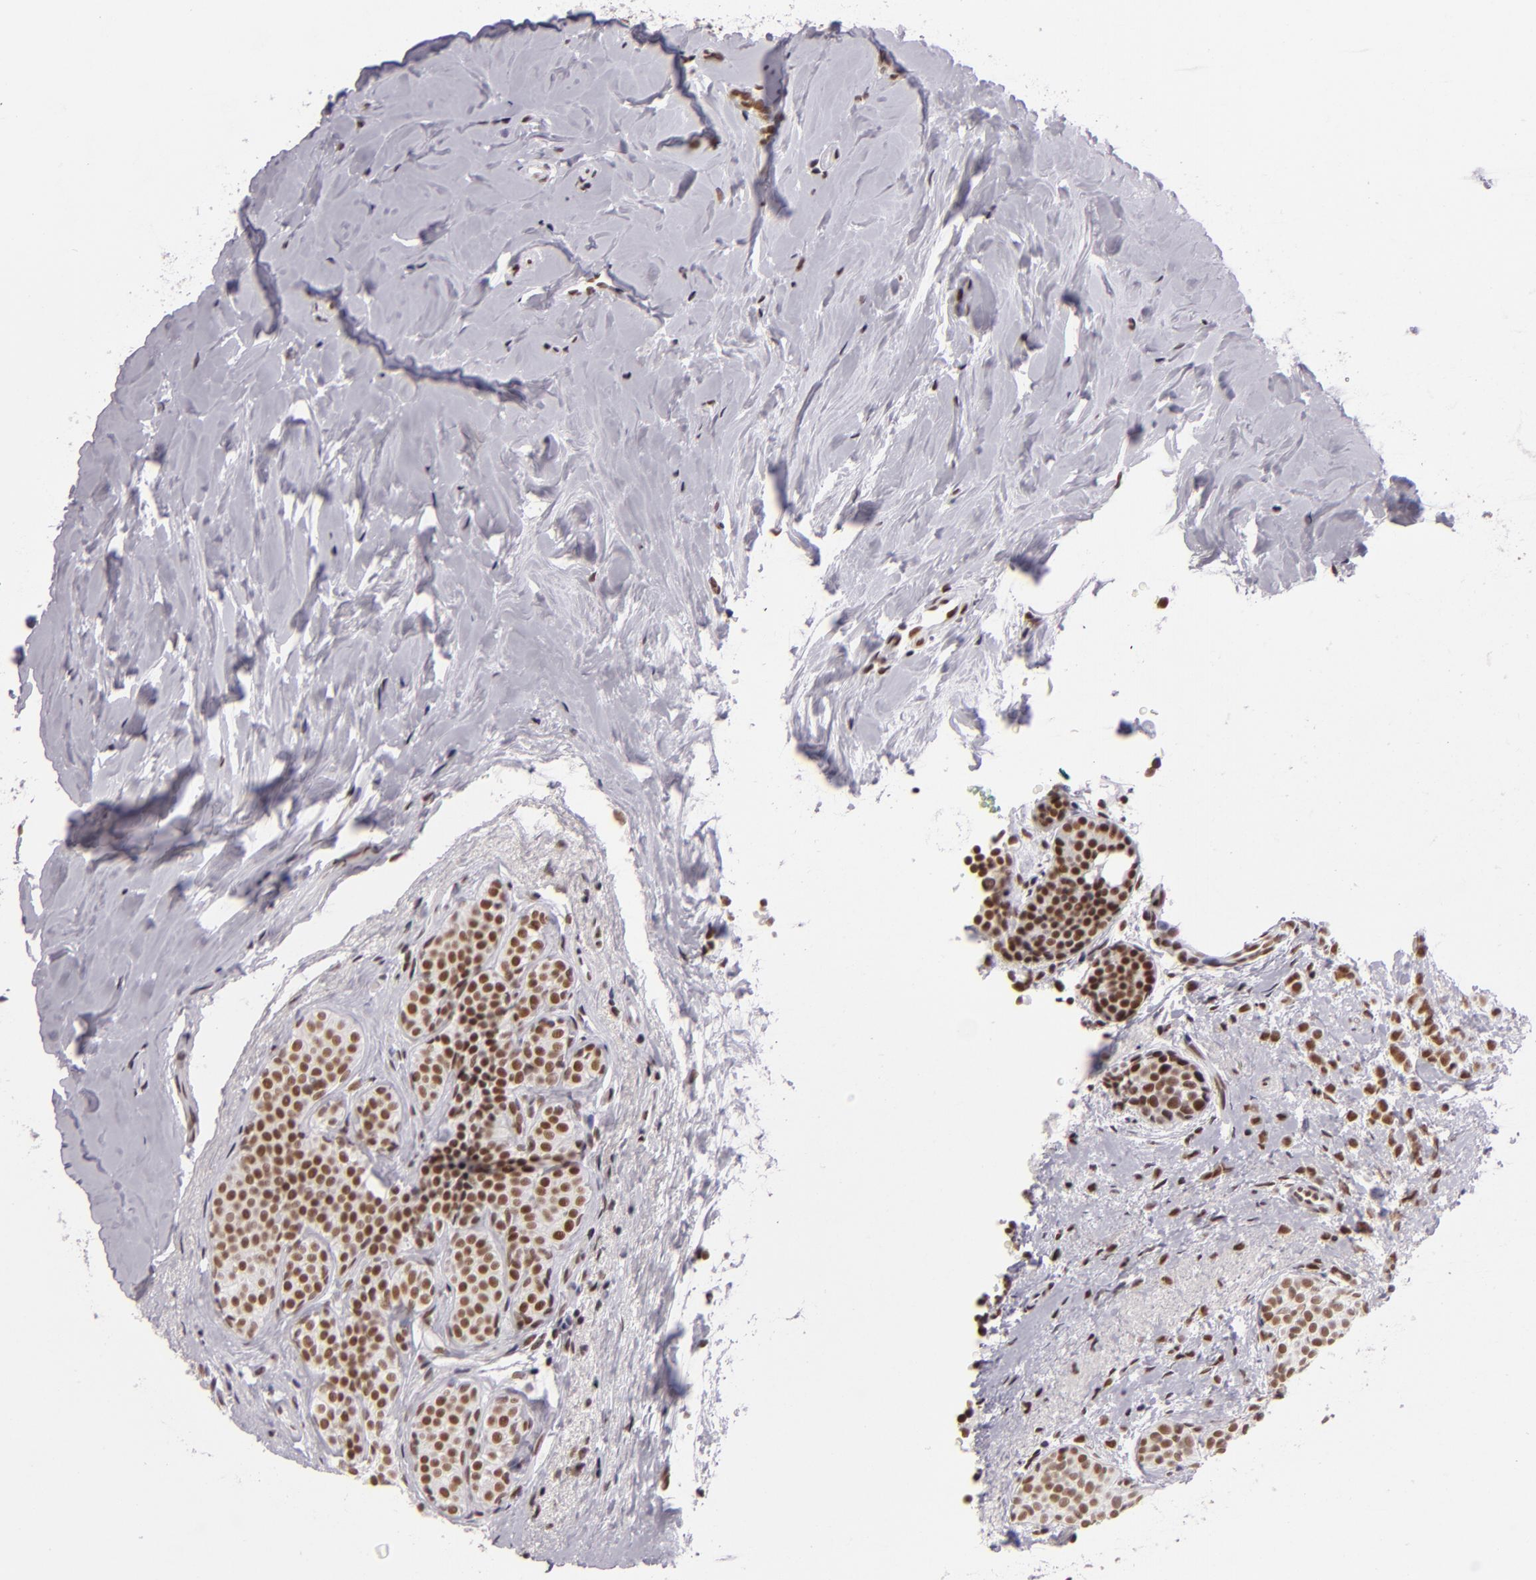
{"staining": {"intensity": "moderate", "quantity": ">75%", "location": "nuclear"}, "tissue": "breast cancer", "cell_type": "Tumor cells", "image_type": "cancer", "snomed": [{"axis": "morphology", "description": "Lobular carcinoma"}, {"axis": "topography", "description": "Breast"}], "caption": "Breast cancer (lobular carcinoma) stained for a protein (brown) shows moderate nuclear positive expression in approximately >75% of tumor cells.", "gene": "BRD8", "patient": {"sex": "female", "age": 64}}